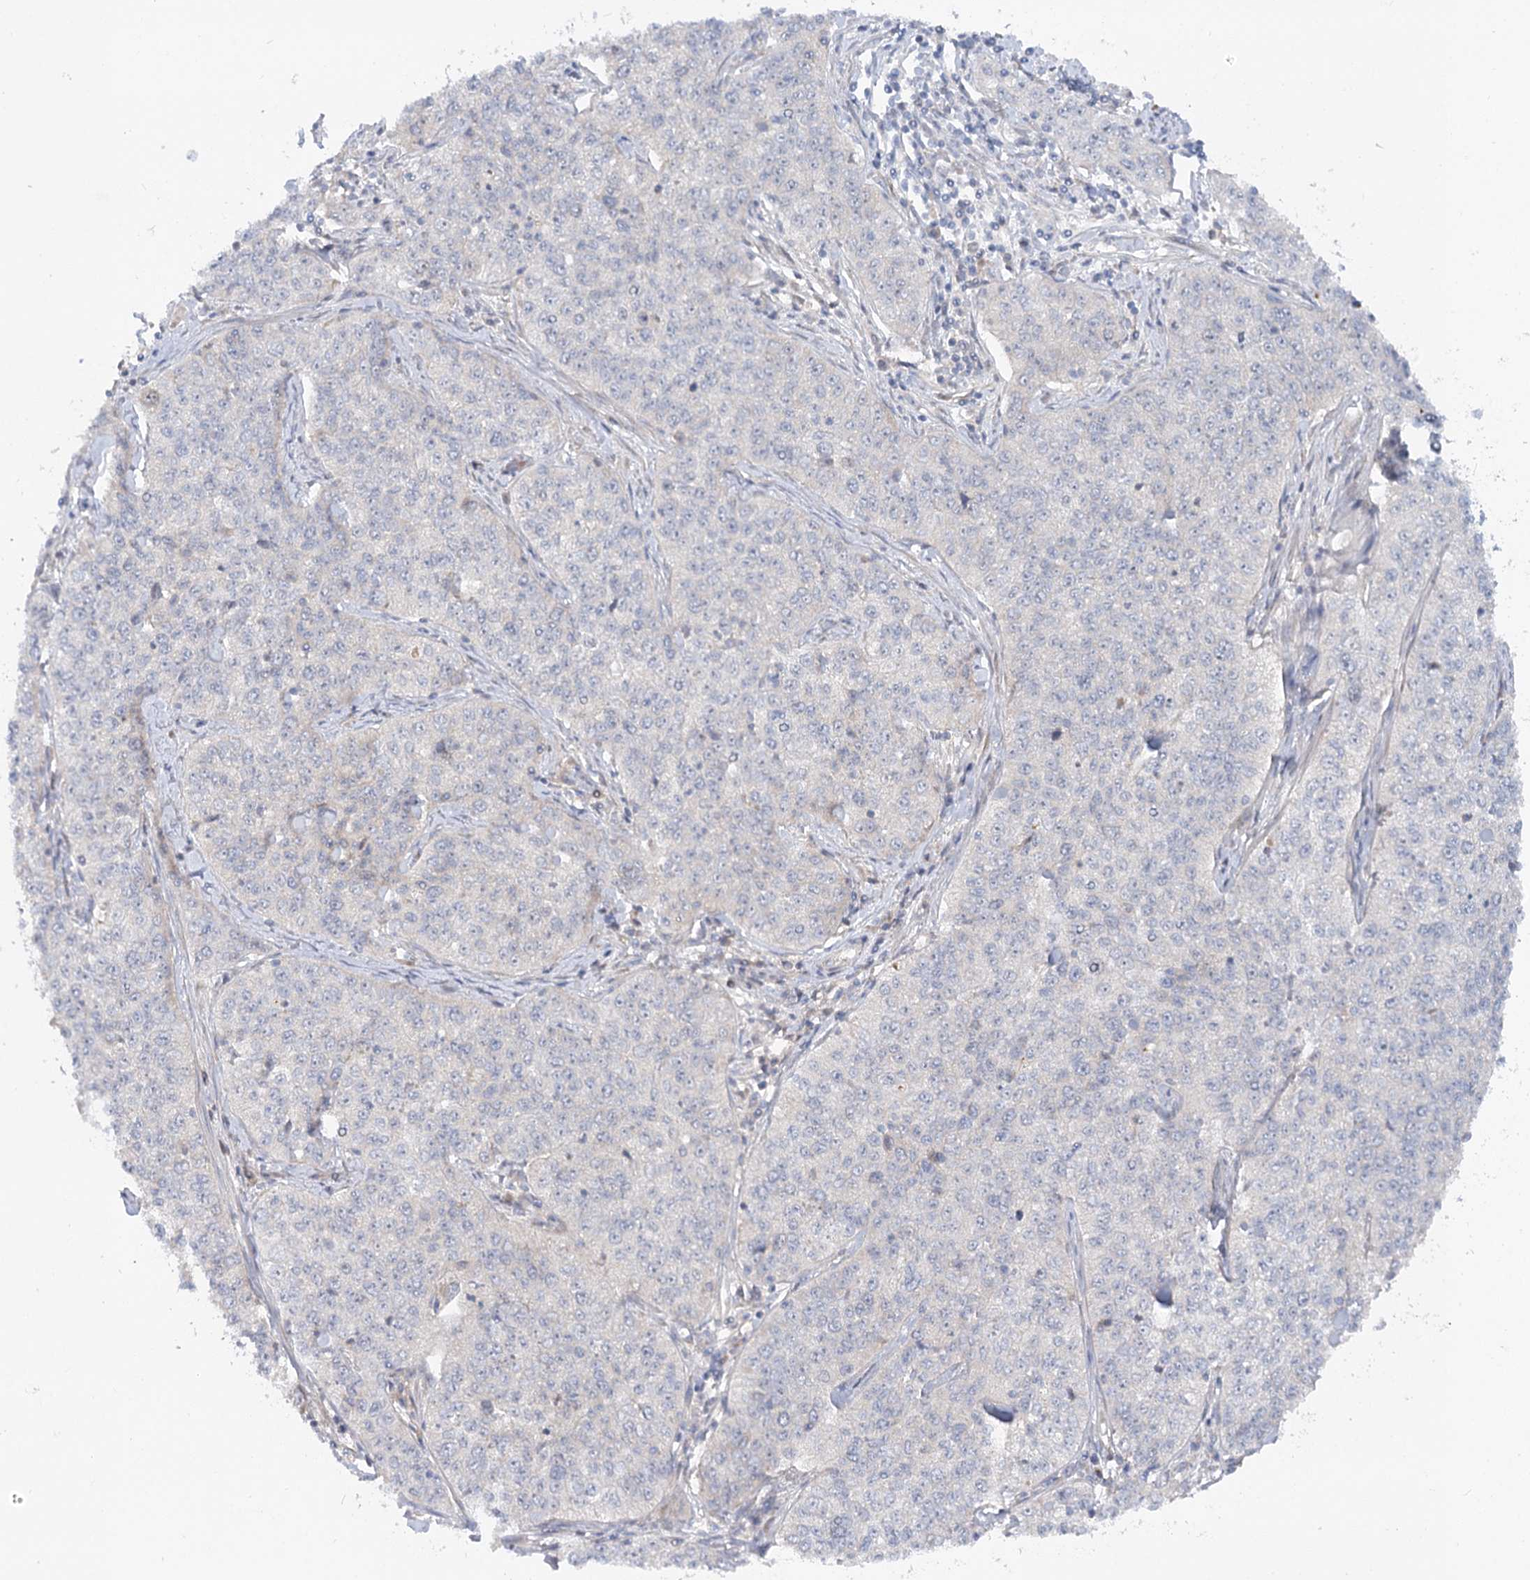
{"staining": {"intensity": "negative", "quantity": "none", "location": "none"}, "tissue": "cervical cancer", "cell_type": "Tumor cells", "image_type": "cancer", "snomed": [{"axis": "morphology", "description": "Squamous cell carcinoma, NOS"}, {"axis": "topography", "description": "Cervix"}], "caption": "DAB (3,3'-diaminobenzidine) immunohistochemical staining of squamous cell carcinoma (cervical) reveals no significant staining in tumor cells.", "gene": "FGF19", "patient": {"sex": "female", "age": 35}}